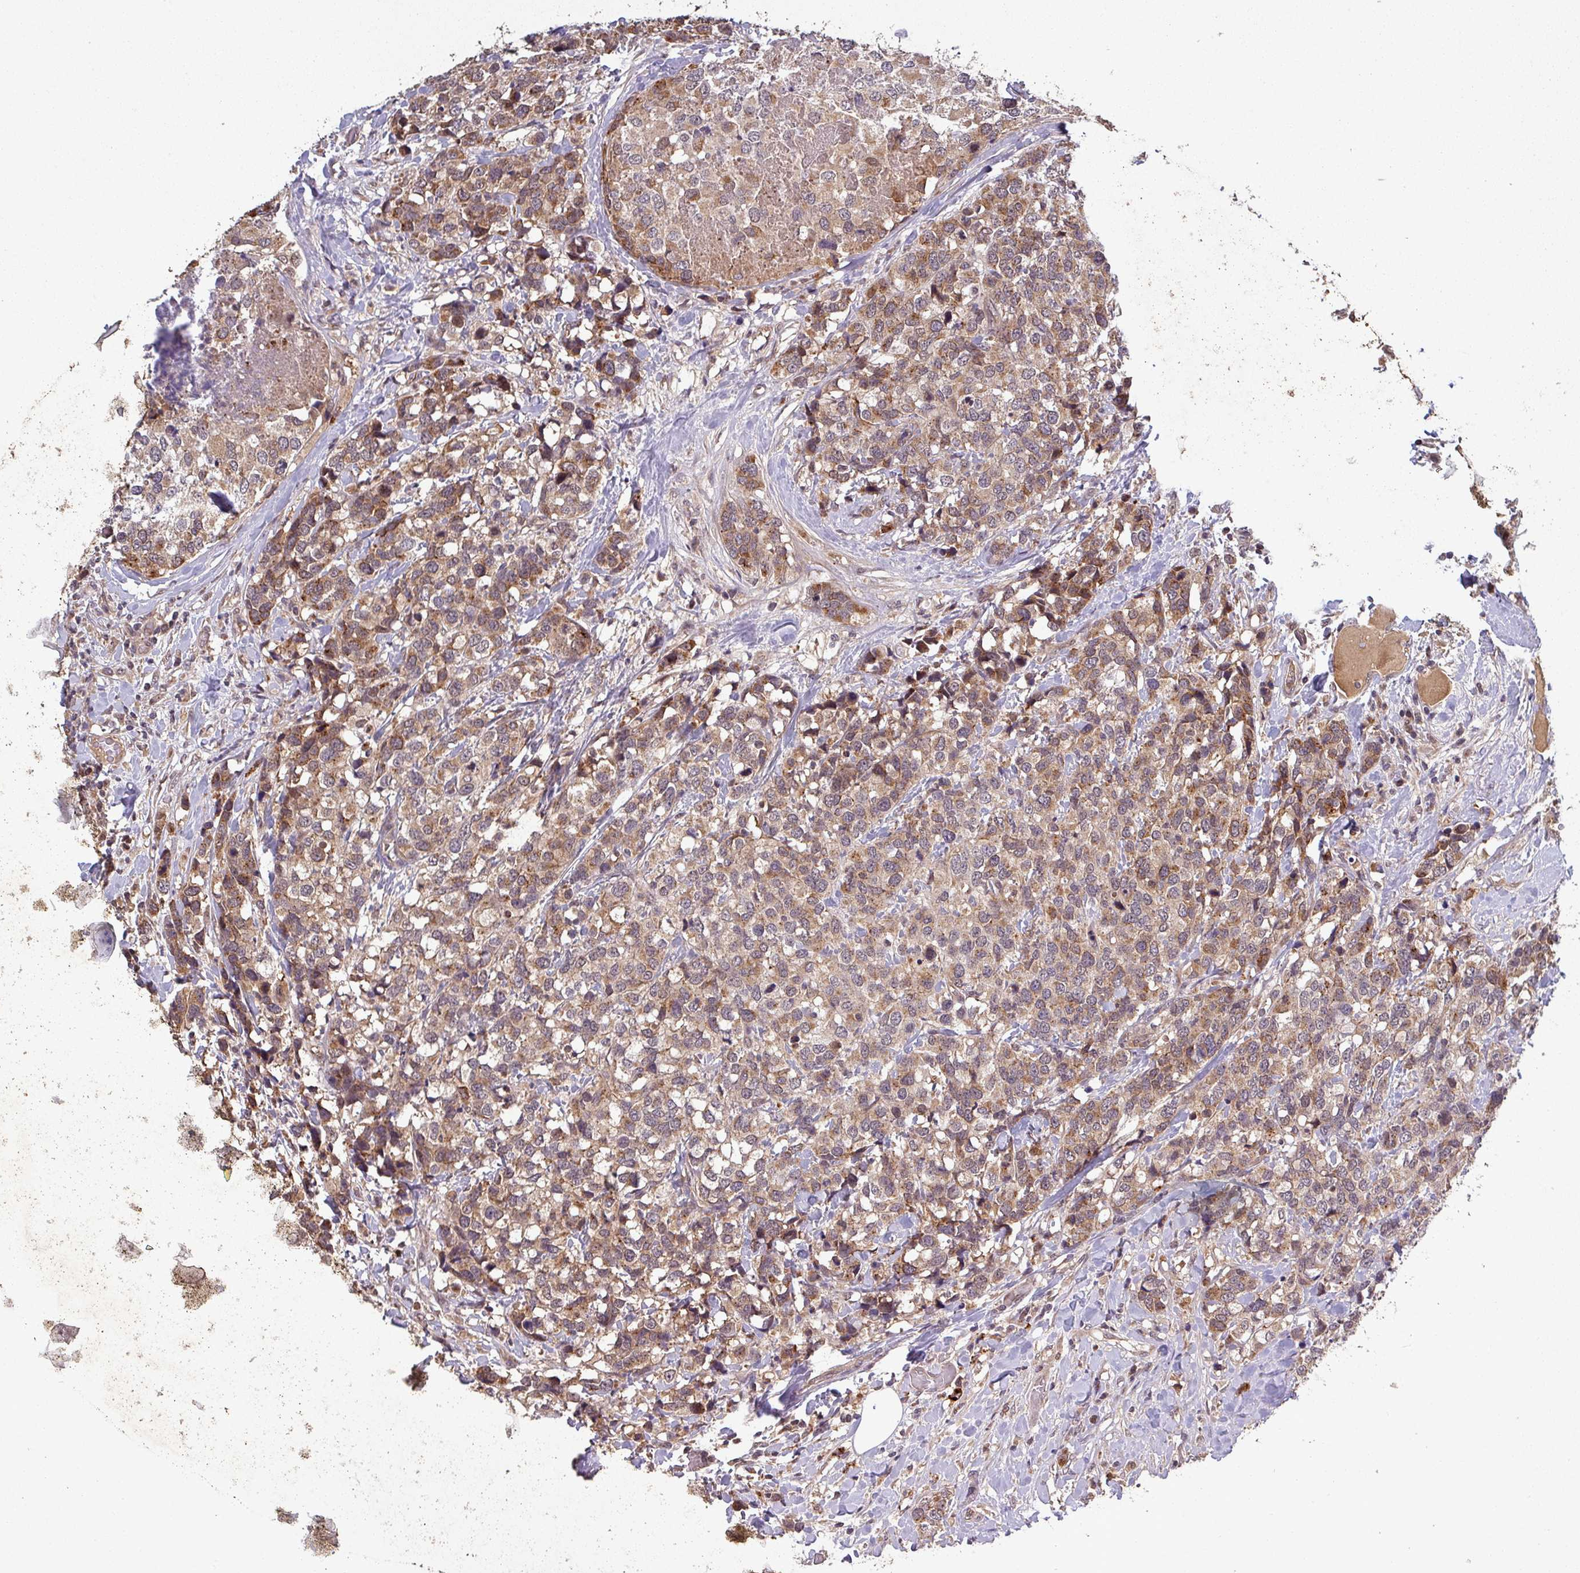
{"staining": {"intensity": "moderate", "quantity": ">75%", "location": "cytoplasmic/membranous"}, "tissue": "breast cancer", "cell_type": "Tumor cells", "image_type": "cancer", "snomed": [{"axis": "morphology", "description": "Lobular carcinoma"}, {"axis": "topography", "description": "Breast"}], "caption": "This histopathology image shows immunohistochemistry (IHC) staining of human lobular carcinoma (breast), with medium moderate cytoplasmic/membranous positivity in about >75% of tumor cells.", "gene": "PUS1", "patient": {"sex": "female", "age": 59}}